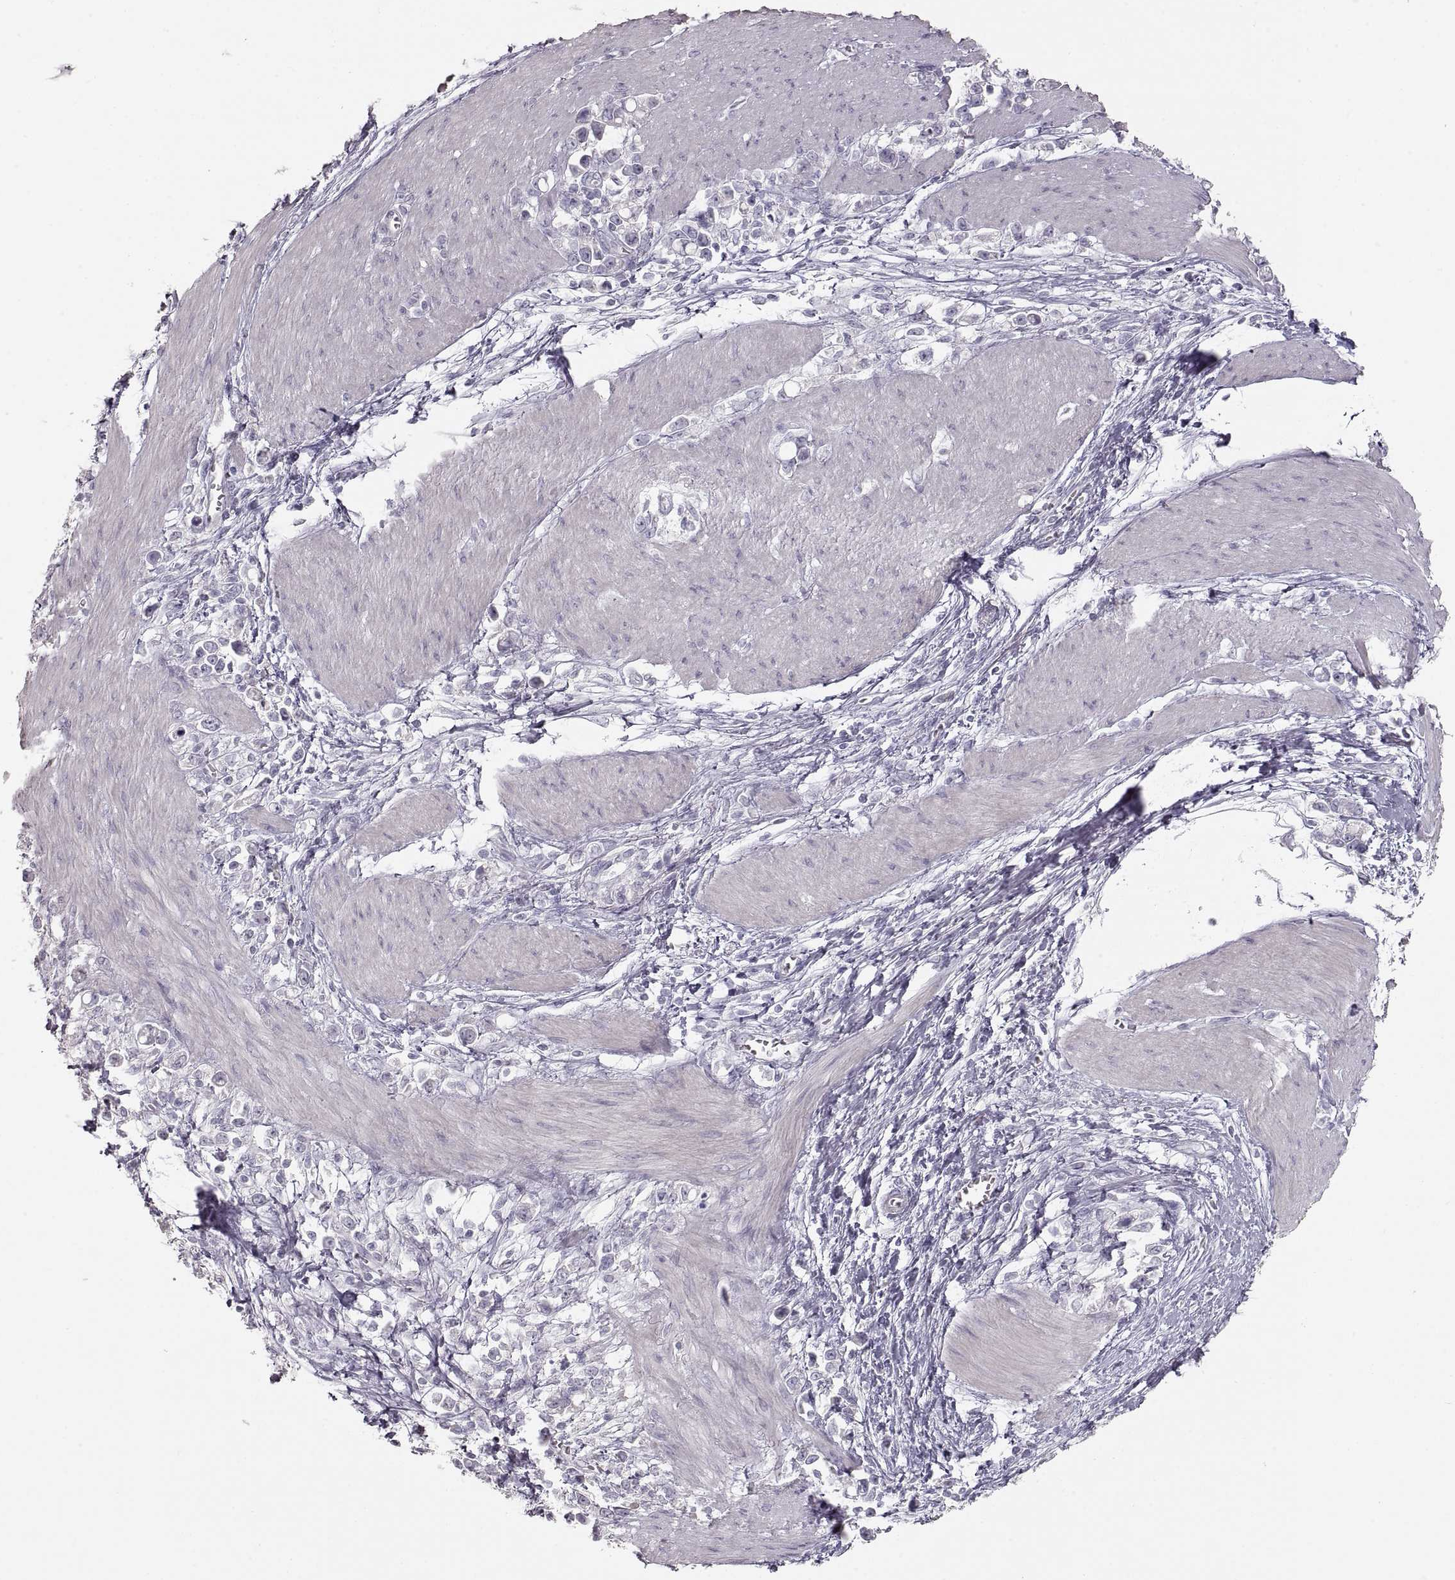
{"staining": {"intensity": "negative", "quantity": "none", "location": "none"}, "tissue": "stomach cancer", "cell_type": "Tumor cells", "image_type": "cancer", "snomed": [{"axis": "morphology", "description": "Adenocarcinoma, NOS"}, {"axis": "topography", "description": "Stomach"}], "caption": "Tumor cells are negative for protein expression in human stomach cancer.", "gene": "ZP3", "patient": {"sex": "male", "age": 63}}